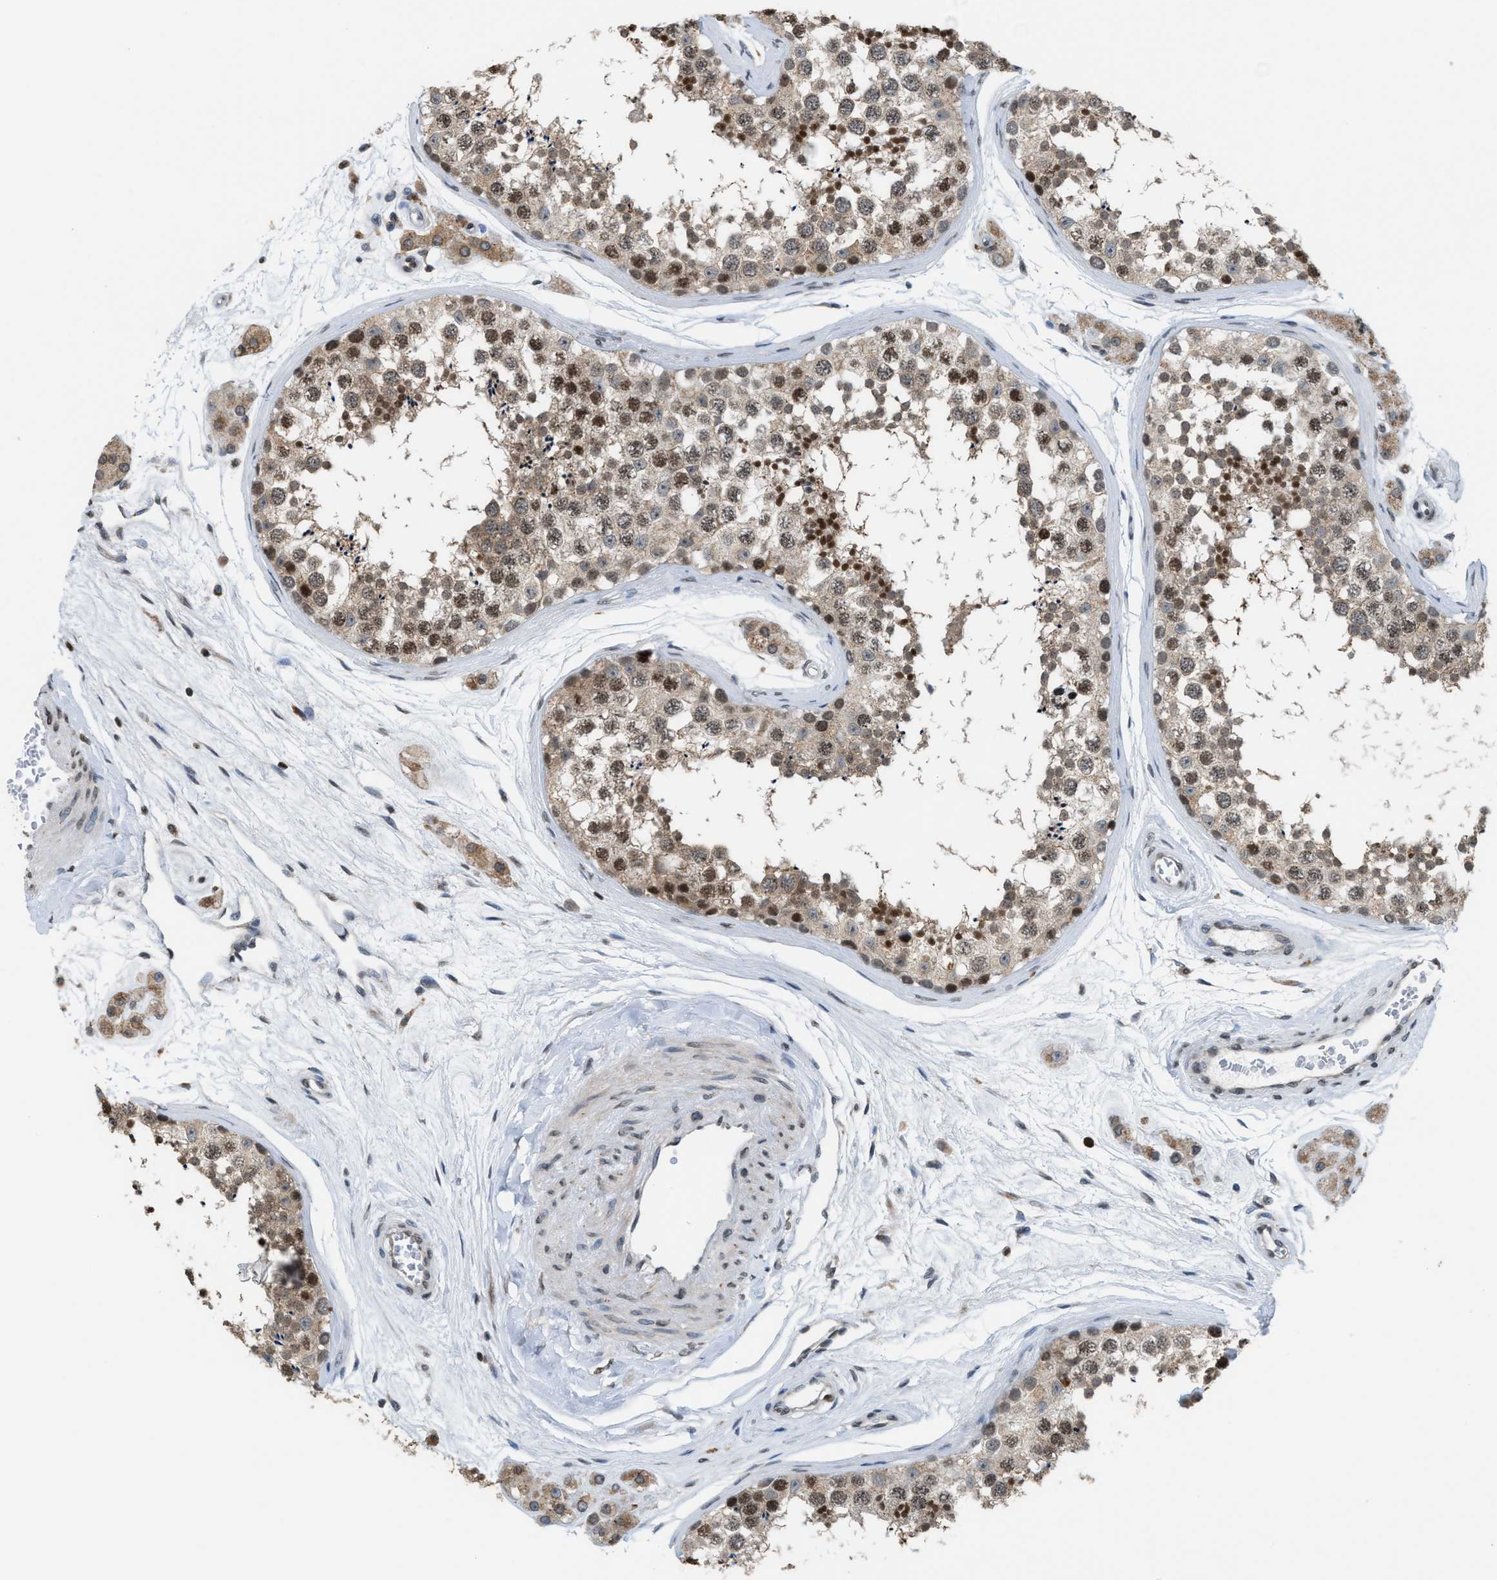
{"staining": {"intensity": "weak", "quantity": ">75%", "location": "cytoplasmic/membranous,nuclear"}, "tissue": "testis", "cell_type": "Cells in seminiferous ducts", "image_type": "normal", "snomed": [{"axis": "morphology", "description": "Normal tissue, NOS"}, {"axis": "topography", "description": "Testis"}], "caption": "An IHC micrograph of normal tissue is shown. Protein staining in brown highlights weak cytoplasmic/membranous,nuclear positivity in testis within cells in seminiferous ducts.", "gene": "PRUNE2", "patient": {"sex": "male", "age": 56}}